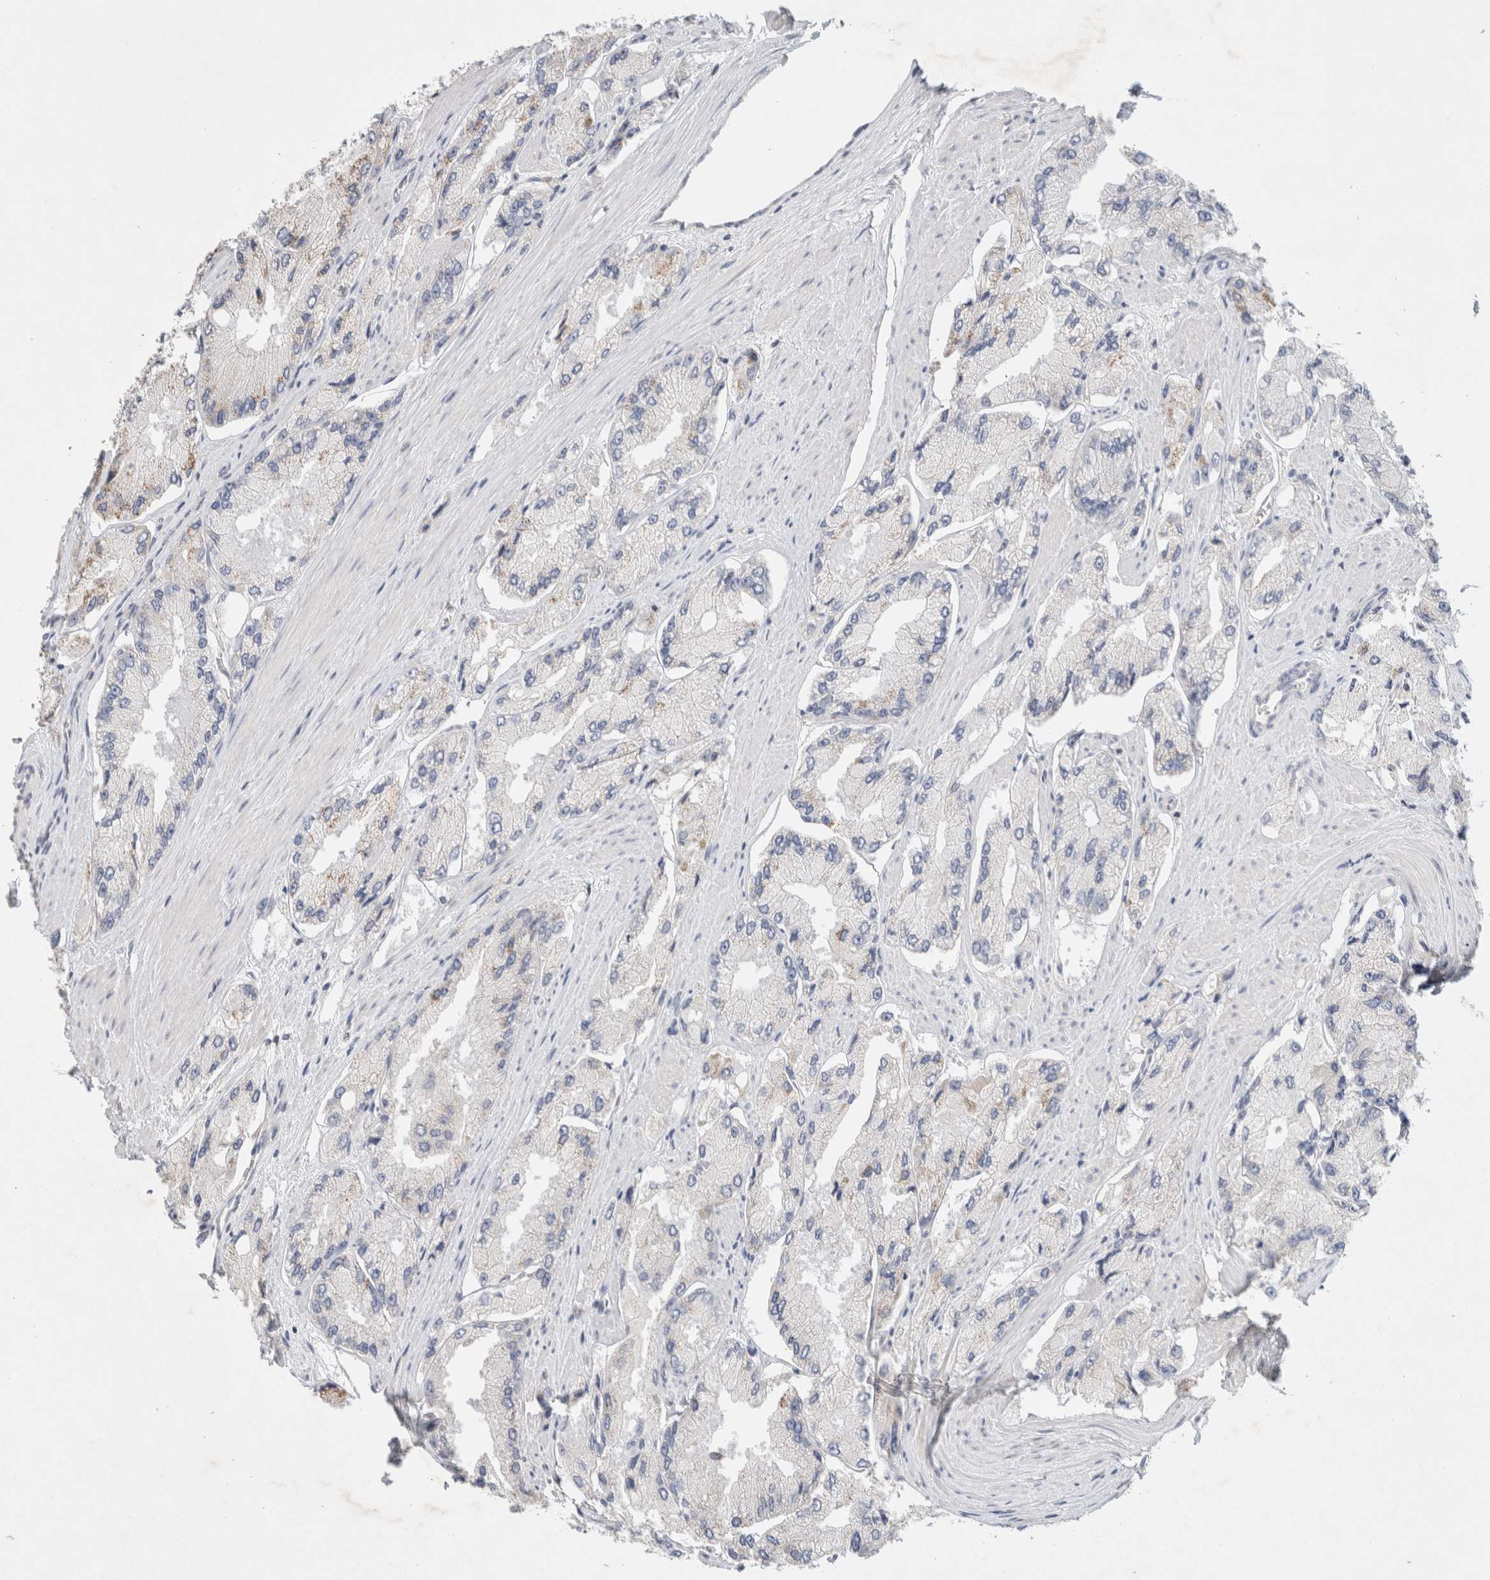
{"staining": {"intensity": "negative", "quantity": "none", "location": "none"}, "tissue": "prostate cancer", "cell_type": "Tumor cells", "image_type": "cancer", "snomed": [{"axis": "morphology", "description": "Adenocarcinoma, High grade"}, {"axis": "topography", "description": "Prostate"}], "caption": "There is no significant positivity in tumor cells of adenocarcinoma (high-grade) (prostate).", "gene": "MPP2", "patient": {"sex": "male", "age": 58}}